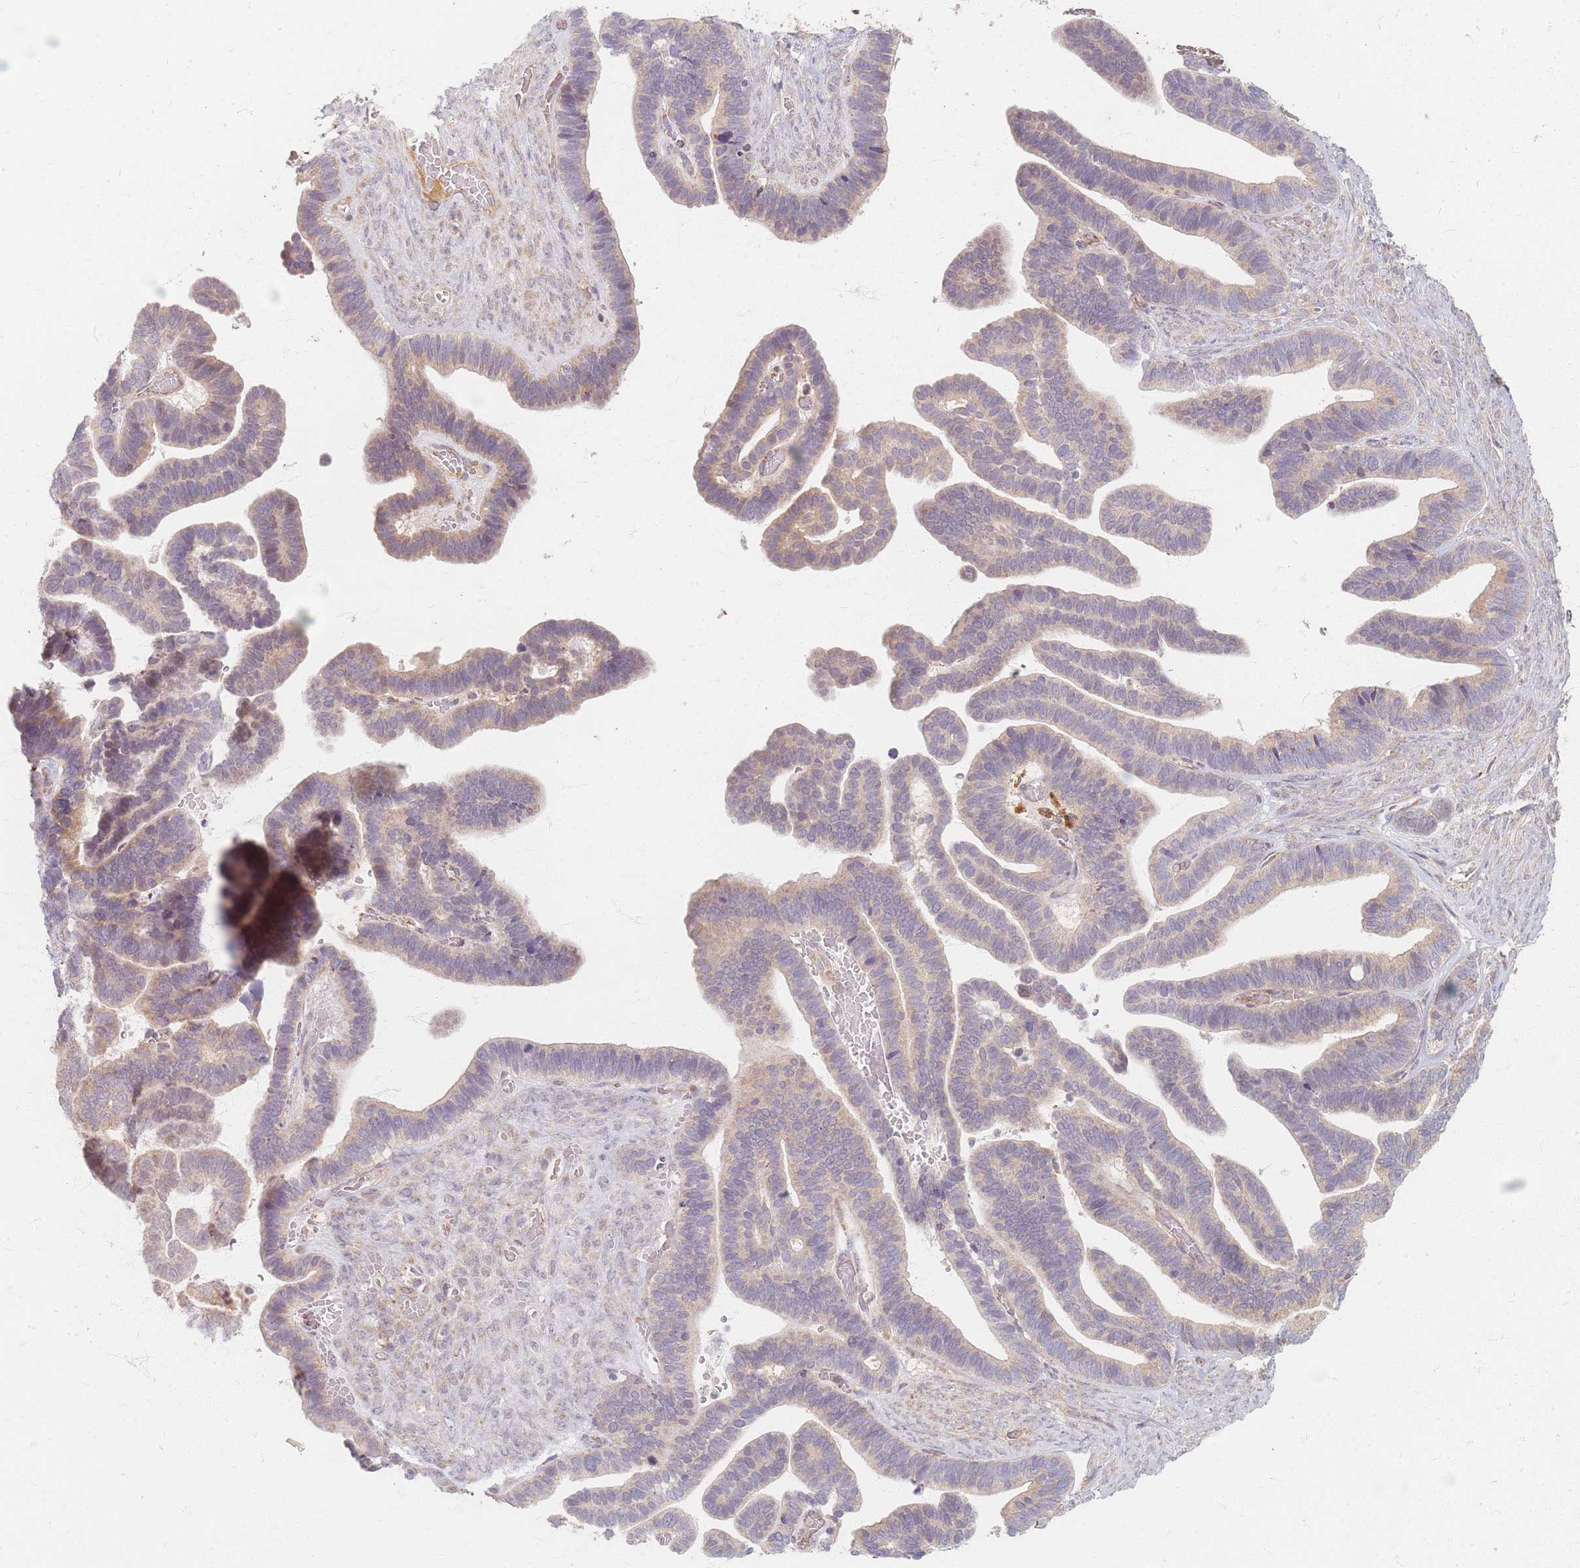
{"staining": {"intensity": "weak", "quantity": "25%-75%", "location": "cytoplasmic/membranous"}, "tissue": "ovarian cancer", "cell_type": "Tumor cells", "image_type": "cancer", "snomed": [{"axis": "morphology", "description": "Cystadenocarcinoma, serous, NOS"}, {"axis": "topography", "description": "Ovary"}], "caption": "Serous cystadenocarcinoma (ovarian) tissue shows weak cytoplasmic/membranous staining in approximately 25%-75% of tumor cells", "gene": "SMIM14", "patient": {"sex": "female", "age": 56}}